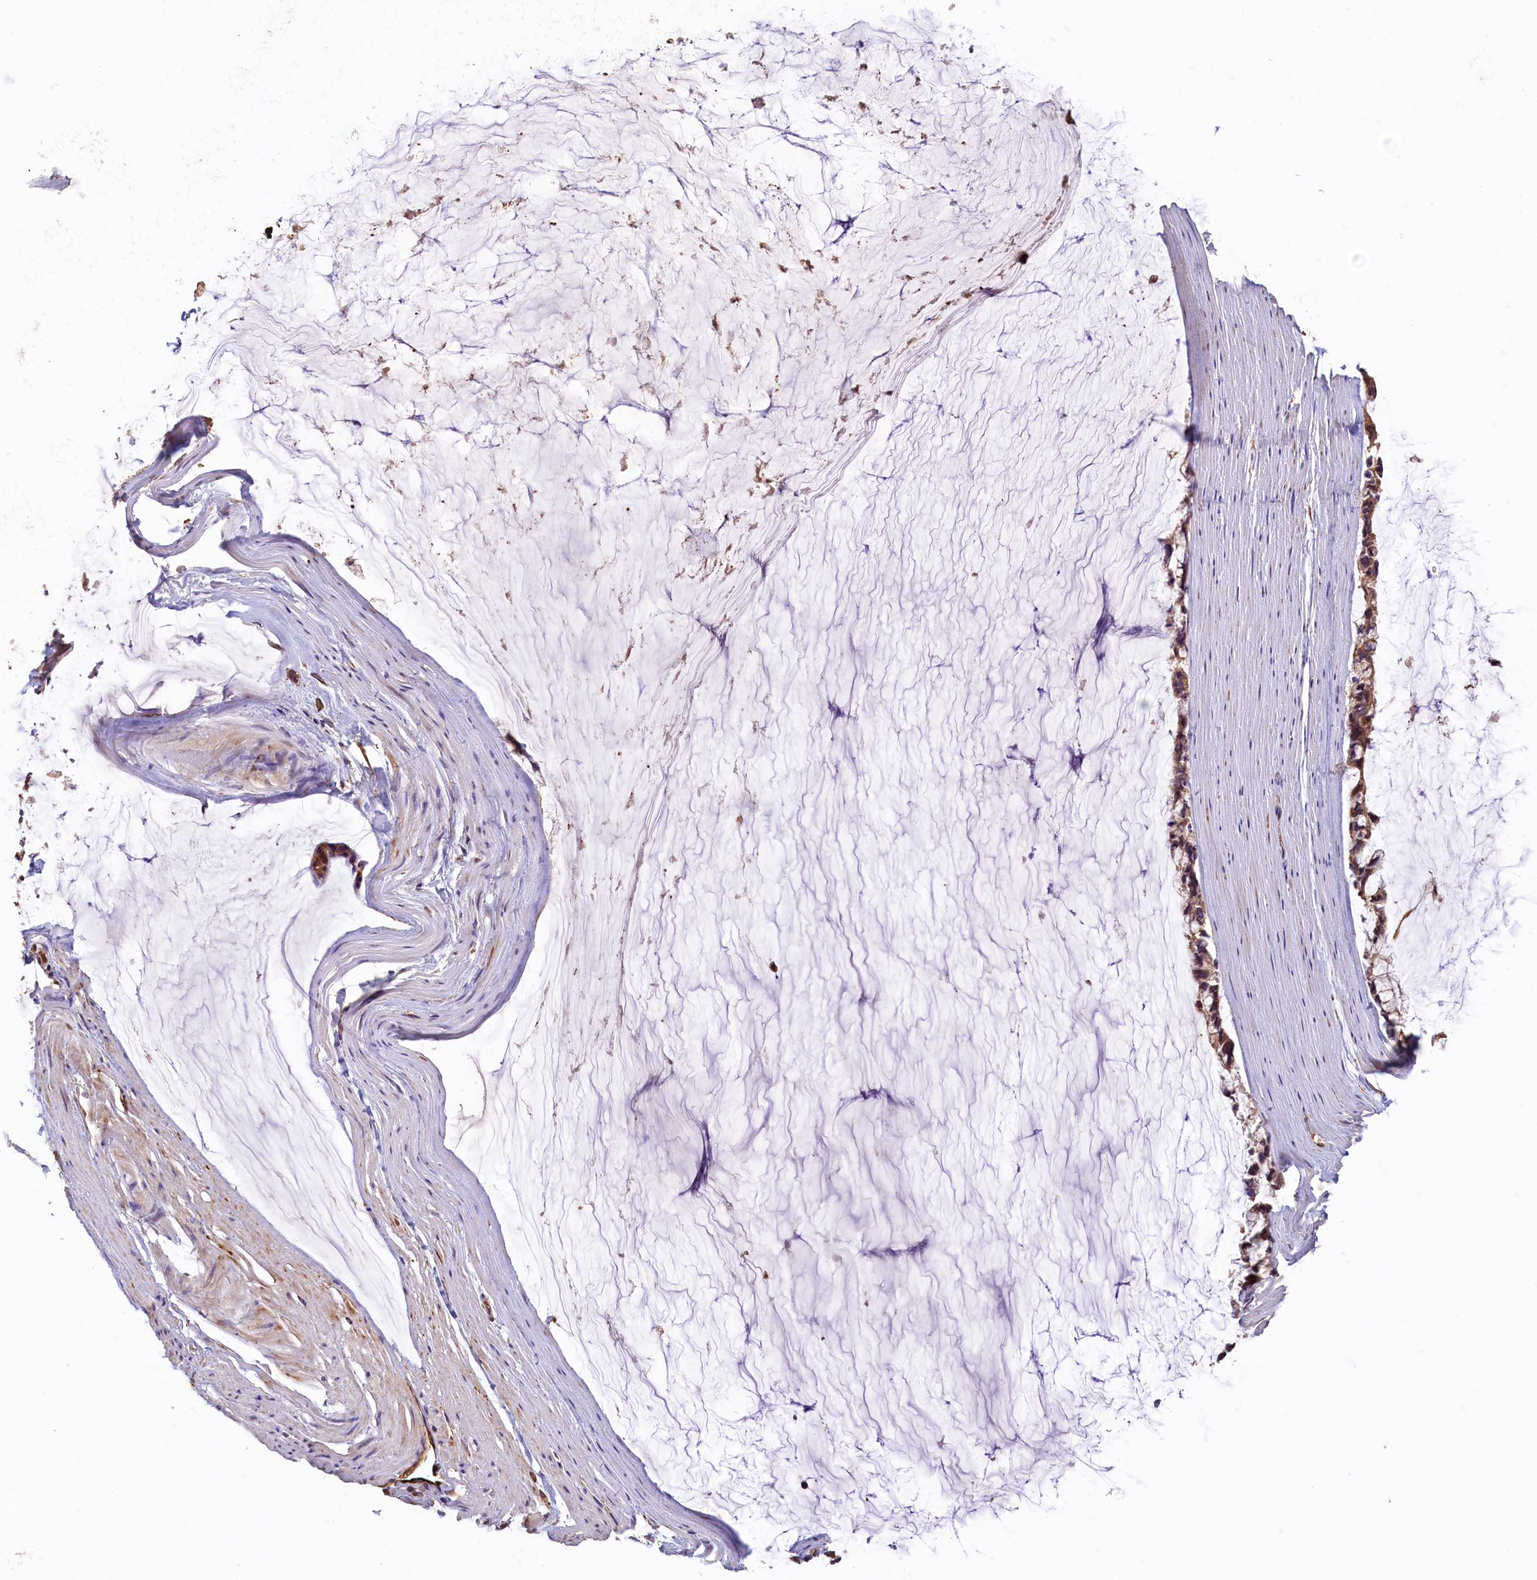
{"staining": {"intensity": "weak", "quantity": ">75%", "location": "cytoplasmic/membranous"}, "tissue": "ovarian cancer", "cell_type": "Tumor cells", "image_type": "cancer", "snomed": [{"axis": "morphology", "description": "Cystadenocarcinoma, mucinous, NOS"}, {"axis": "topography", "description": "Ovary"}], "caption": "Immunohistochemistry (DAB) staining of ovarian cancer displays weak cytoplasmic/membranous protein expression in about >75% of tumor cells. Nuclei are stained in blue.", "gene": "ACSBG1", "patient": {"sex": "female", "age": 39}}